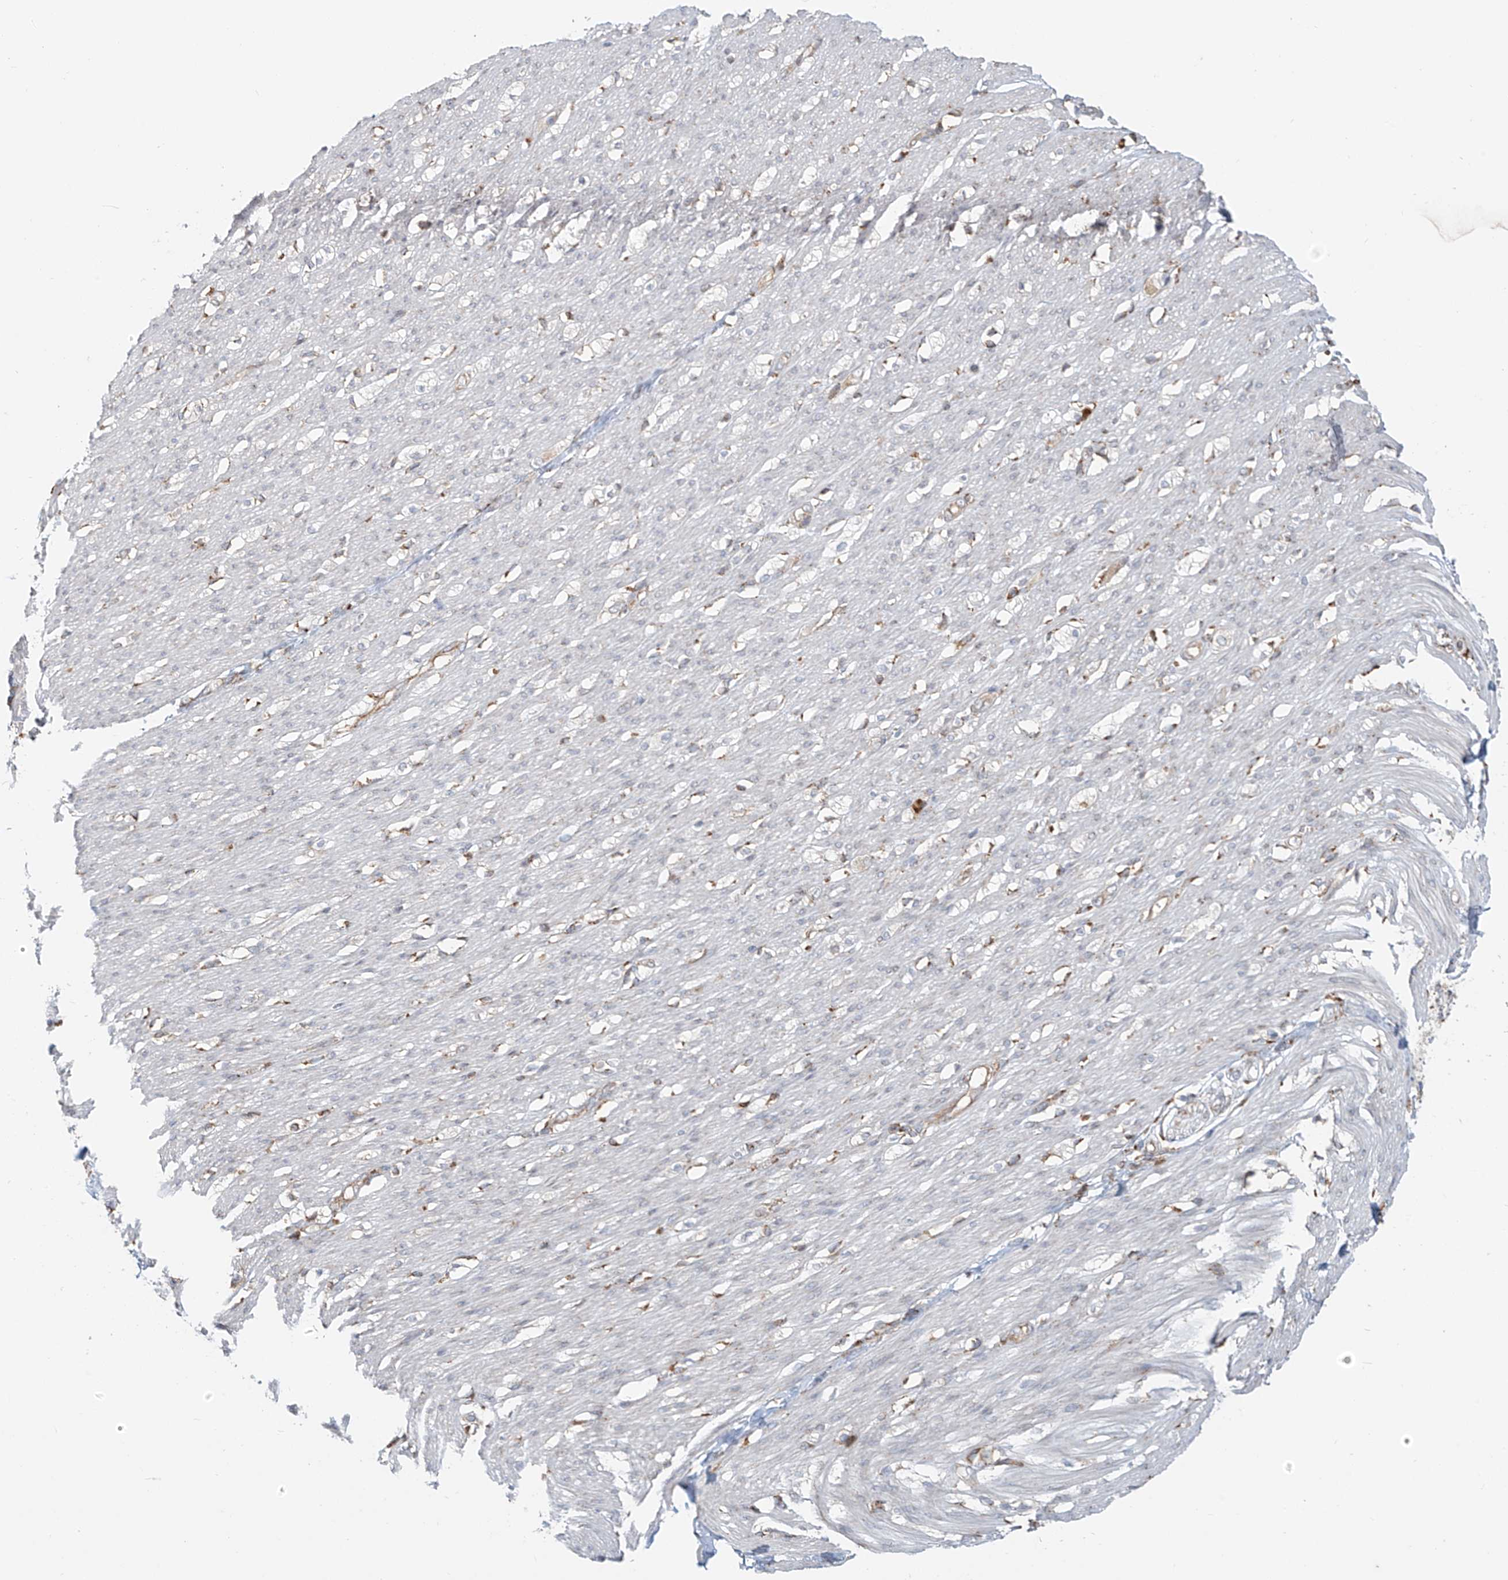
{"staining": {"intensity": "negative", "quantity": "none", "location": "none"}, "tissue": "smooth muscle", "cell_type": "Smooth muscle cells", "image_type": "normal", "snomed": [{"axis": "morphology", "description": "Normal tissue, NOS"}, {"axis": "morphology", "description": "Adenocarcinoma, NOS"}, {"axis": "topography", "description": "Colon"}, {"axis": "topography", "description": "Peripheral nerve tissue"}], "caption": "There is no significant staining in smooth muscle cells of smooth muscle.", "gene": "KATNIP", "patient": {"sex": "male", "age": 14}}